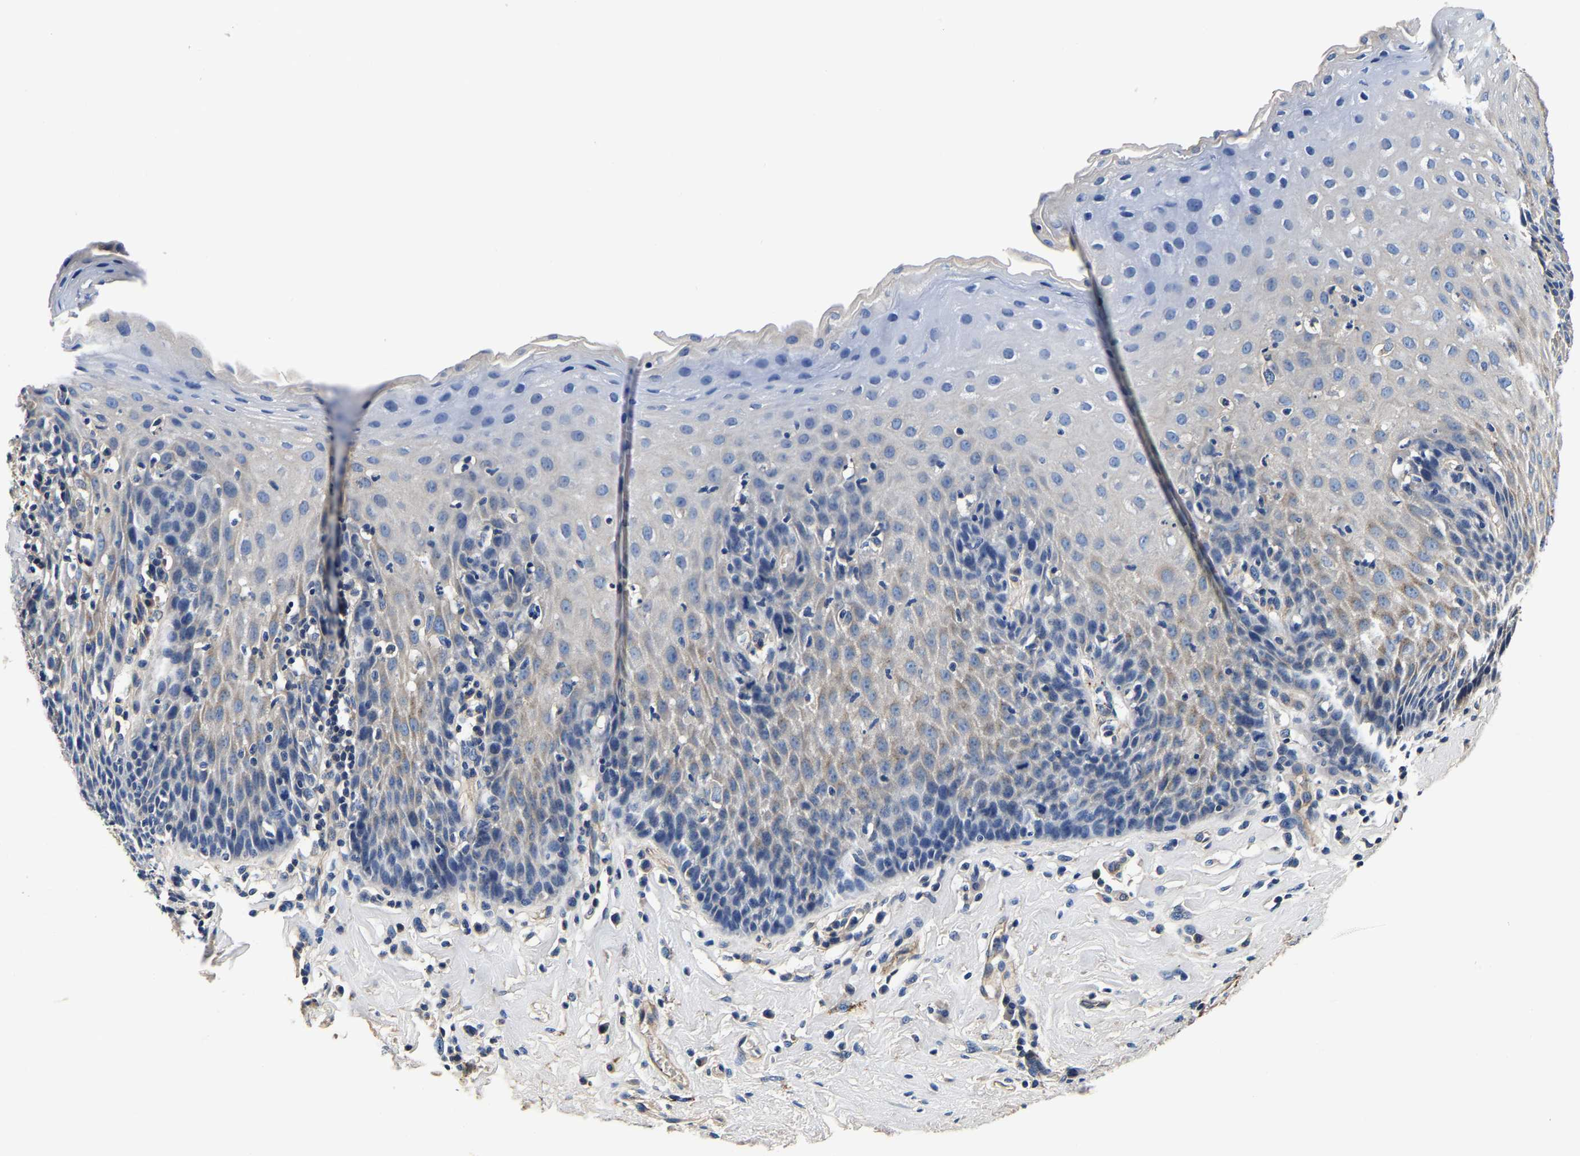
{"staining": {"intensity": "weak", "quantity": "25%-75%", "location": "cytoplasmic/membranous"}, "tissue": "esophagus", "cell_type": "Squamous epithelial cells", "image_type": "normal", "snomed": [{"axis": "morphology", "description": "Normal tissue, NOS"}, {"axis": "topography", "description": "Esophagus"}], "caption": "Protein expression analysis of unremarkable esophagus exhibits weak cytoplasmic/membranous expression in about 25%-75% of squamous epithelial cells. Using DAB (brown) and hematoxylin (blue) stains, captured at high magnification using brightfield microscopy.", "gene": "SH3GLB1", "patient": {"sex": "female", "age": 61}}